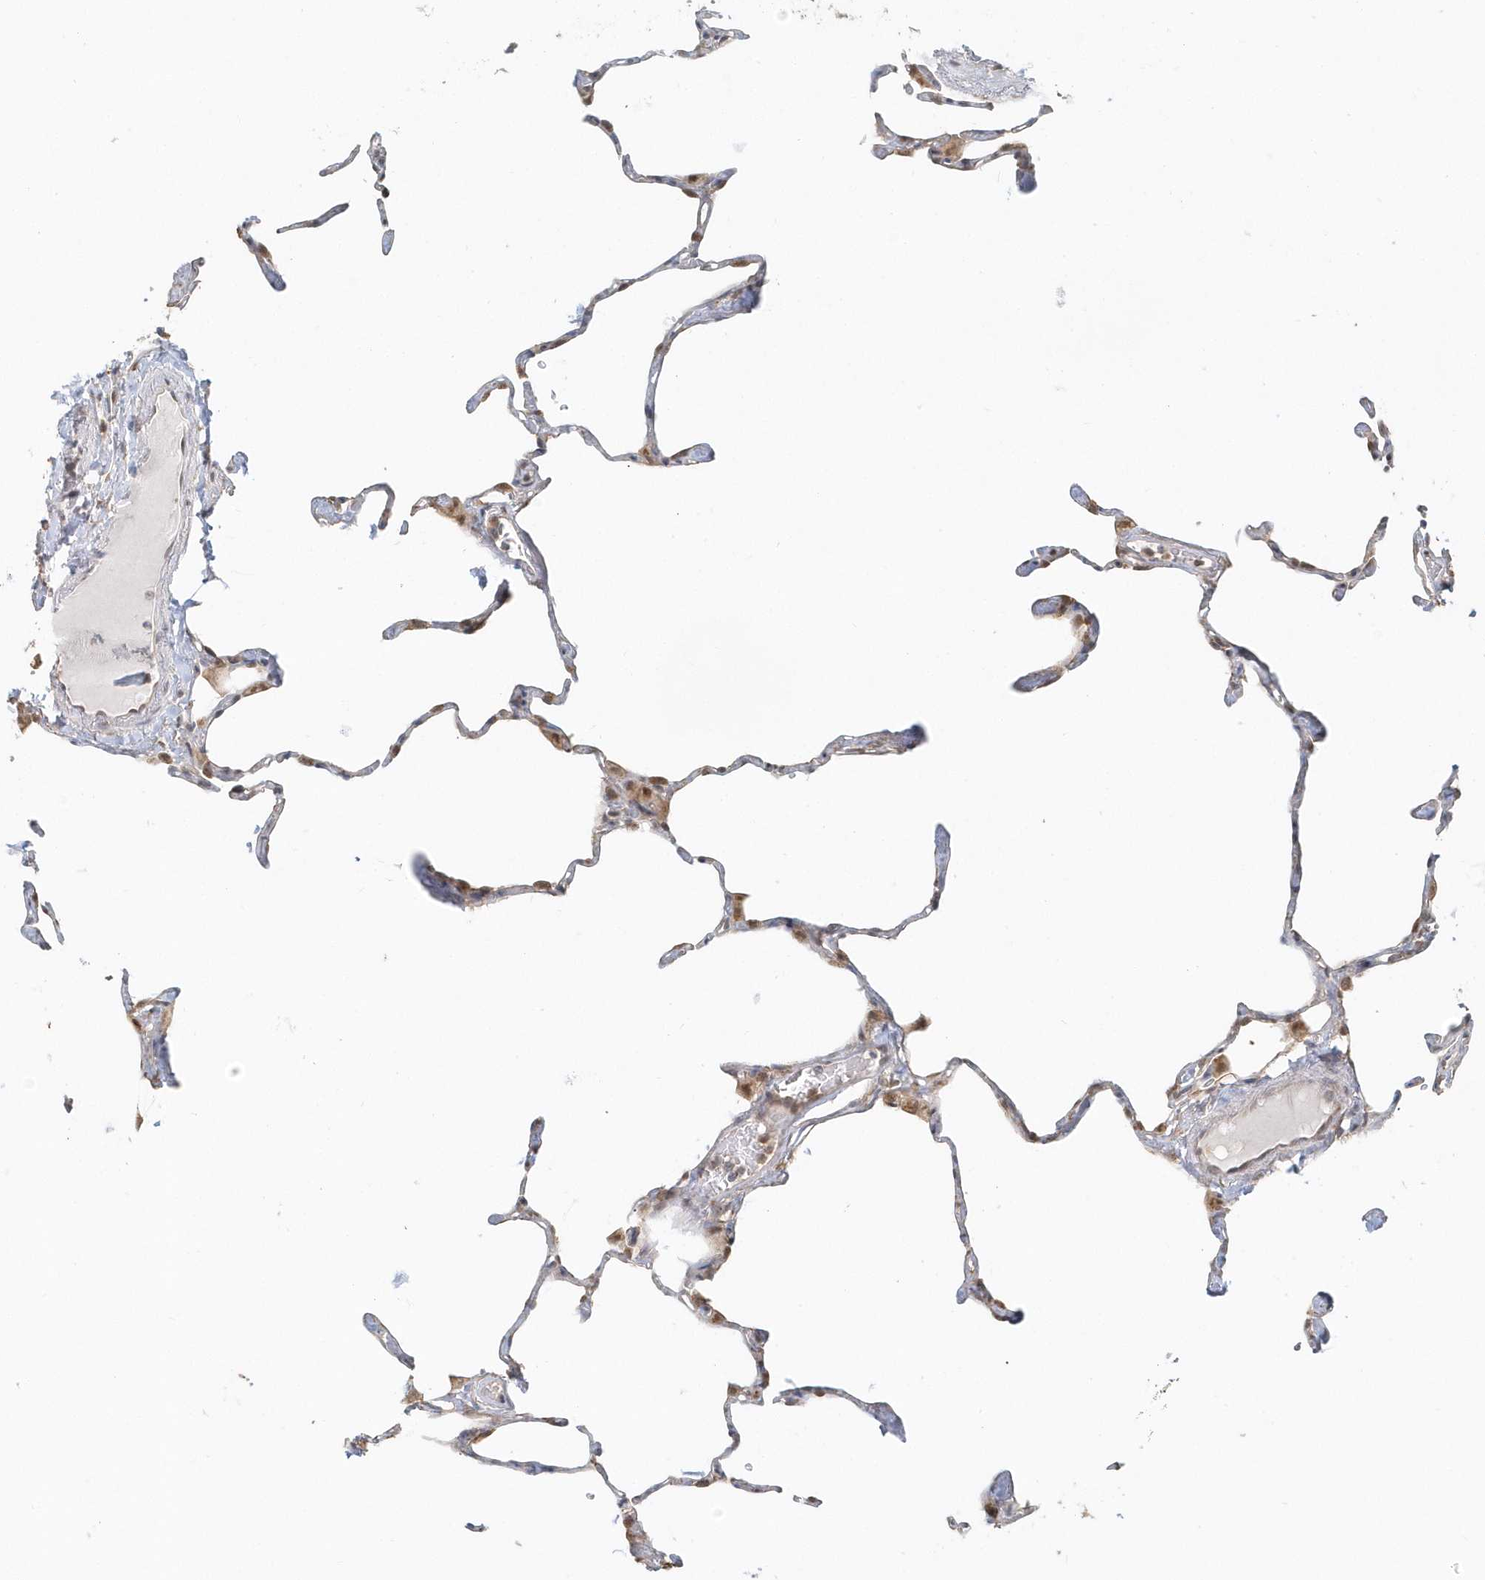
{"staining": {"intensity": "moderate", "quantity": "<25%", "location": "nuclear"}, "tissue": "lung", "cell_type": "Alveolar cells", "image_type": "normal", "snomed": [{"axis": "morphology", "description": "Normal tissue, NOS"}, {"axis": "topography", "description": "Lung"}], "caption": "Immunohistochemical staining of benign lung shows moderate nuclear protein positivity in approximately <25% of alveolar cells. Immunohistochemistry (ihc) stains the protein in brown and the nuclei are stained blue.", "gene": "PSMD6", "patient": {"sex": "male", "age": 65}}